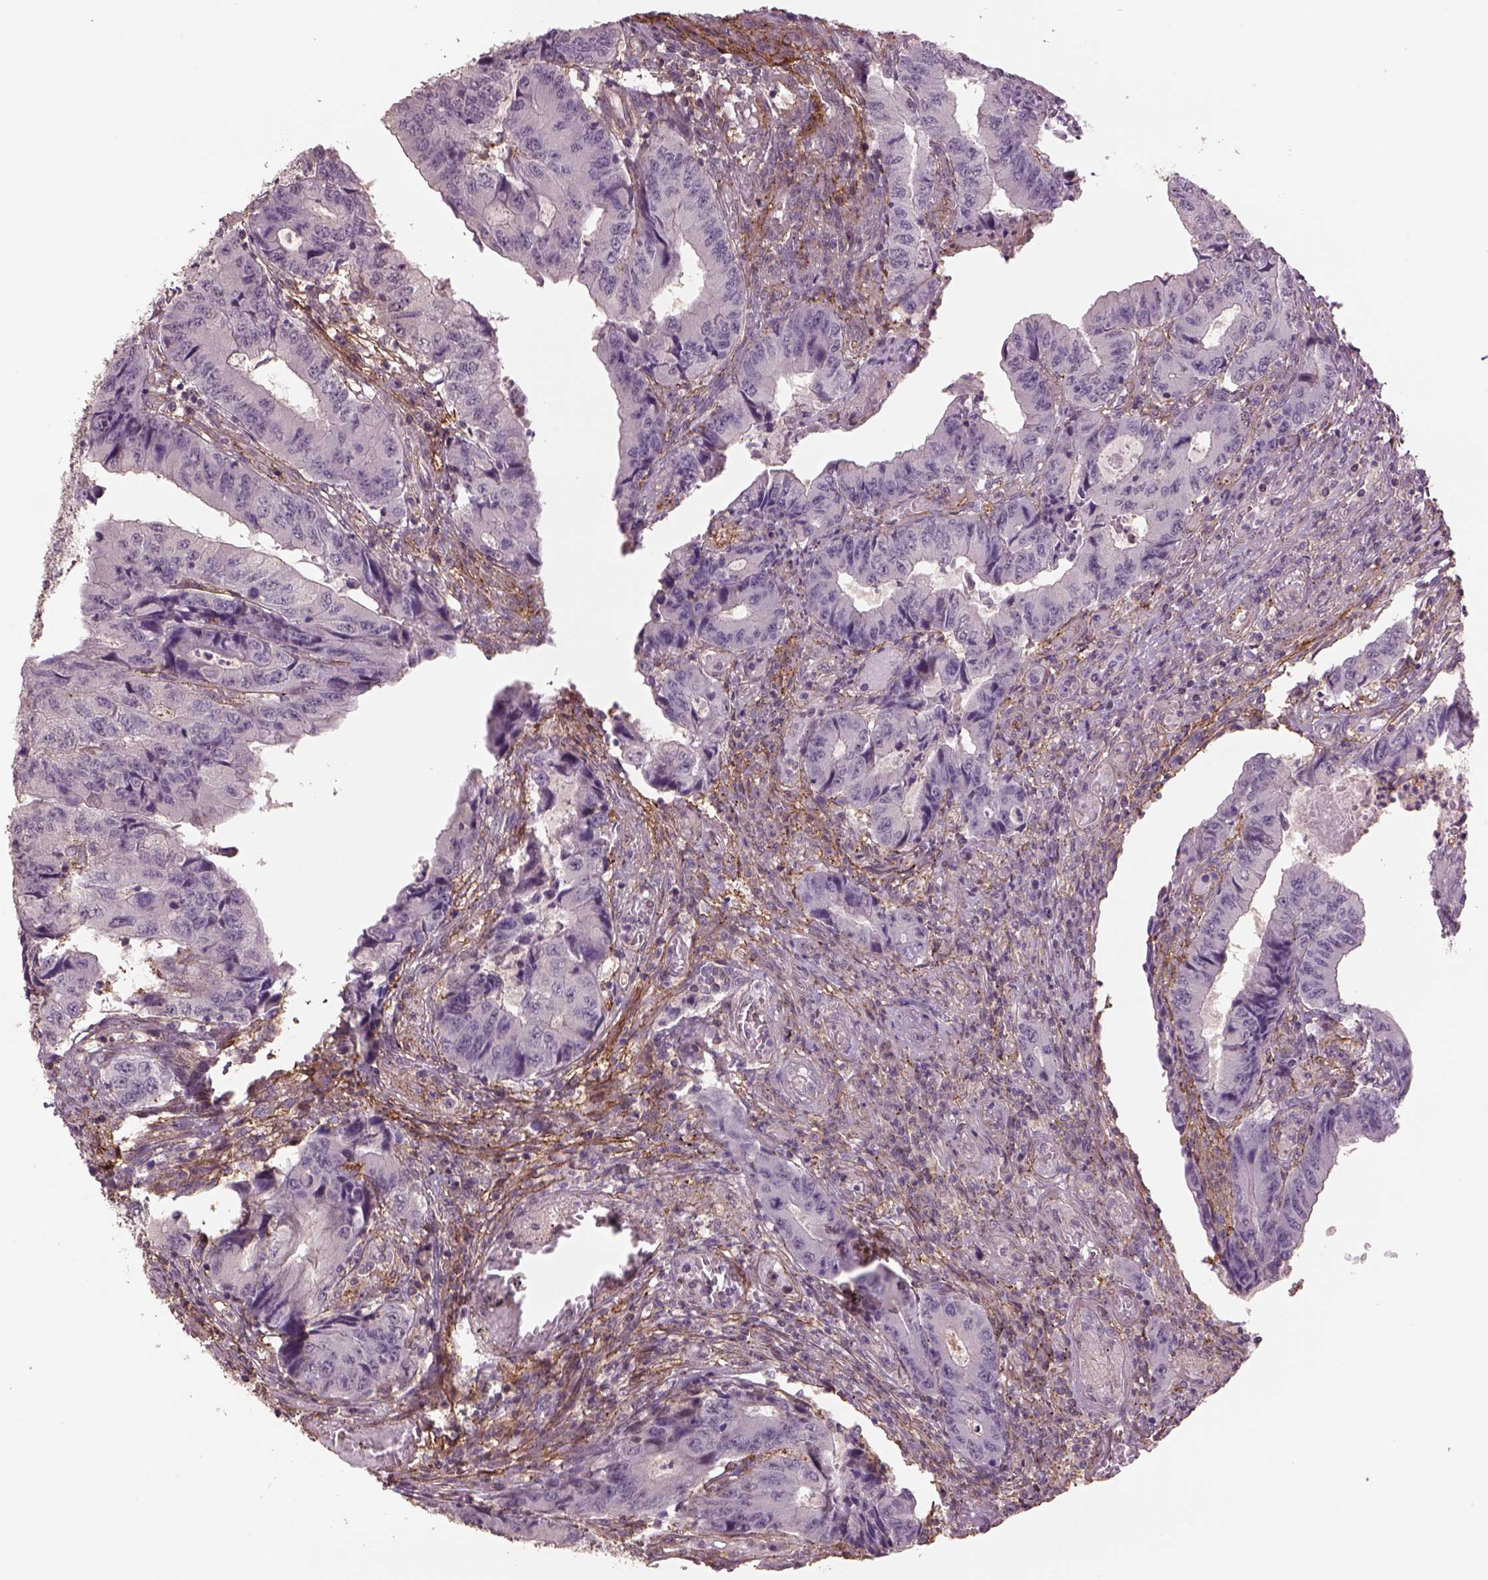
{"staining": {"intensity": "negative", "quantity": "none", "location": "none"}, "tissue": "colorectal cancer", "cell_type": "Tumor cells", "image_type": "cancer", "snomed": [{"axis": "morphology", "description": "Adenocarcinoma, NOS"}, {"axis": "topography", "description": "Colon"}], "caption": "The immunohistochemistry histopathology image has no significant positivity in tumor cells of colorectal cancer tissue.", "gene": "LIN7A", "patient": {"sex": "male", "age": 53}}